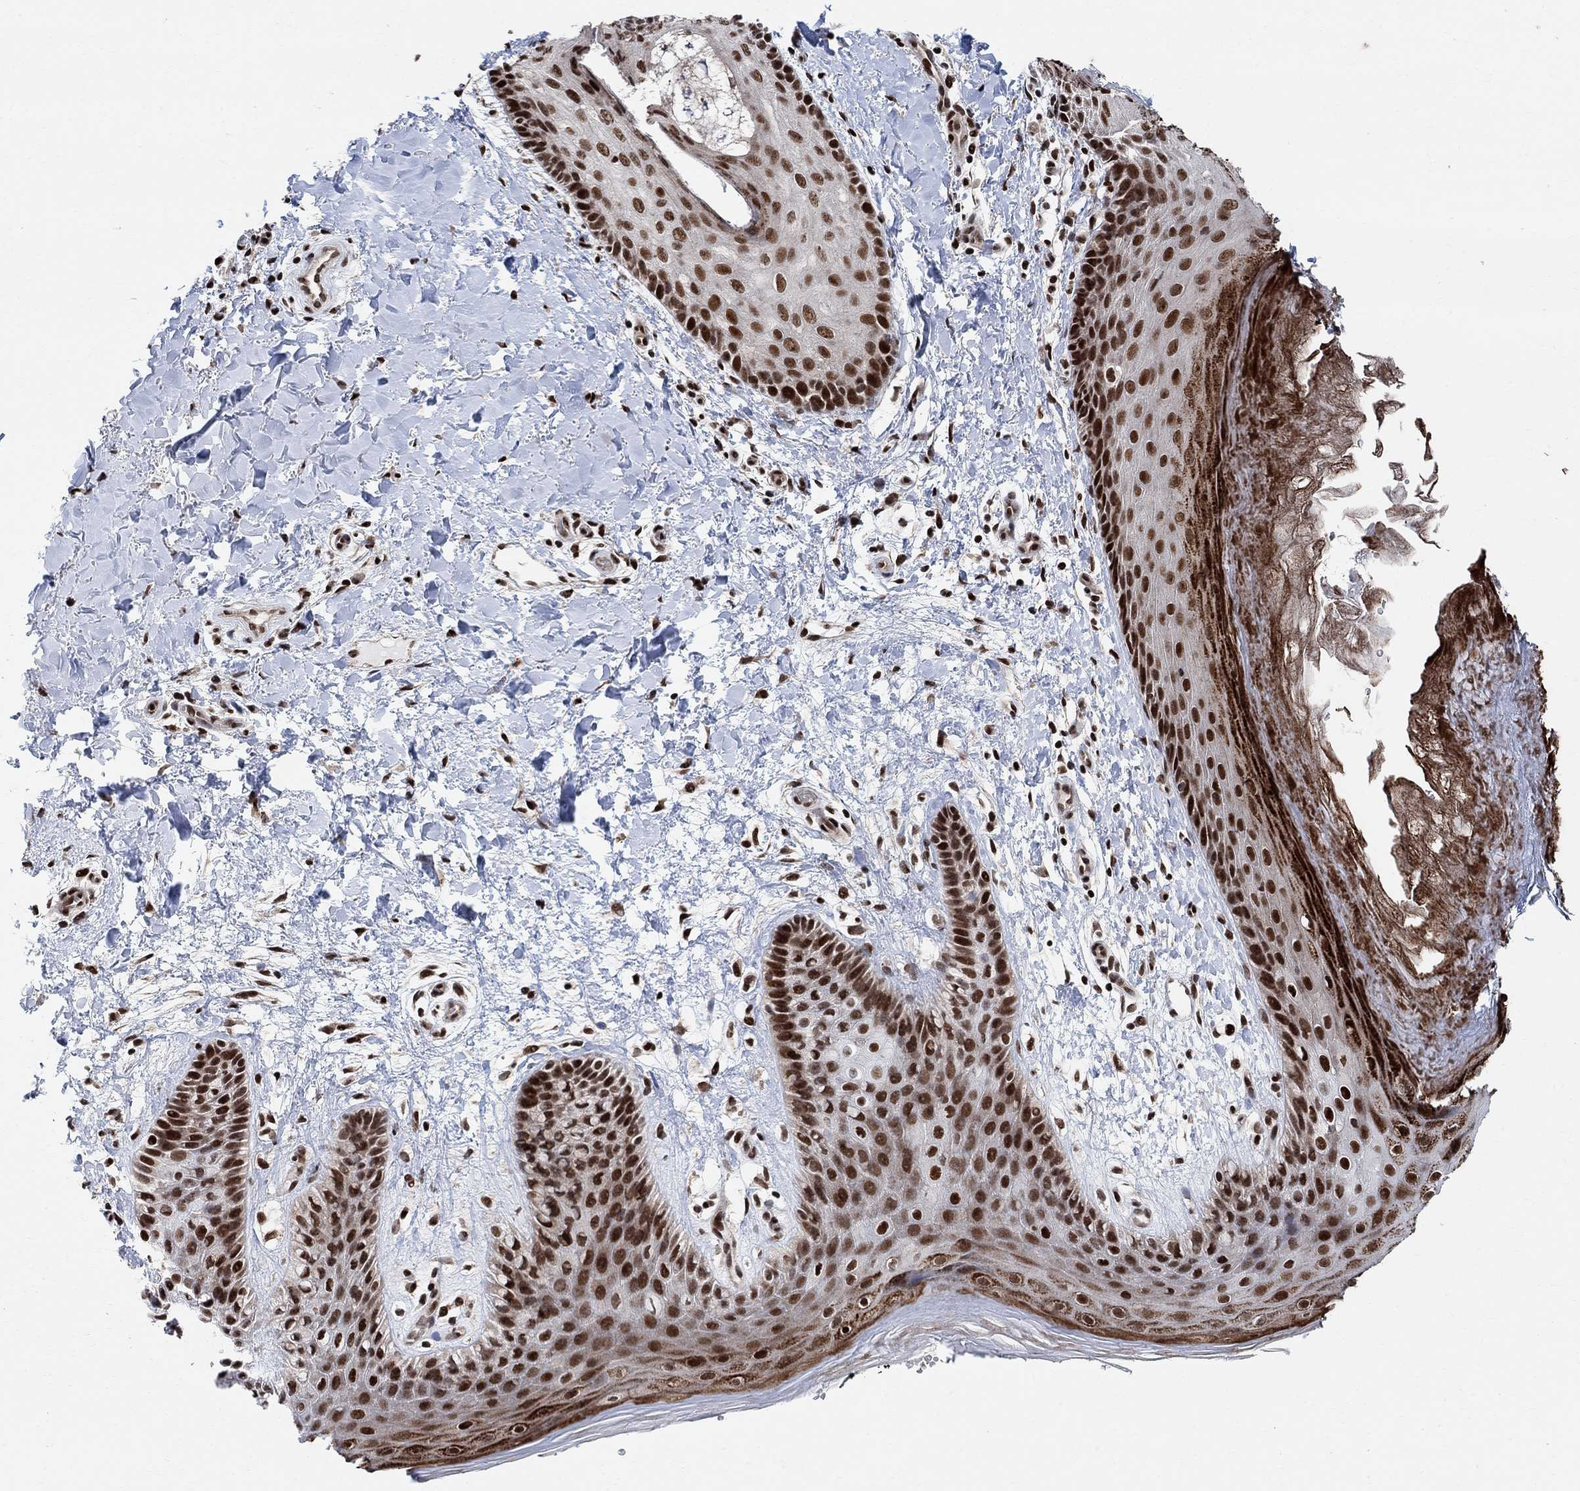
{"staining": {"intensity": "strong", "quantity": ">75%", "location": "nuclear"}, "tissue": "skin", "cell_type": "Epidermal cells", "image_type": "normal", "snomed": [{"axis": "morphology", "description": "Normal tissue, NOS"}, {"axis": "topography", "description": "Anal"}], "caption": "Immunohistochemistry staining of unremarkable skin, which shows high levels of strong nuclear expression in about >75% of epidermal cells indicating strong nuclear protein expression. The staining was performed using DAB (3,3'-diaminobenzidine) (brown) for protein detection and nuclei were counterstained in hematoxylin (blue).", "gene": "E4F1", "patient": {"sex": "male", "age": 36}}